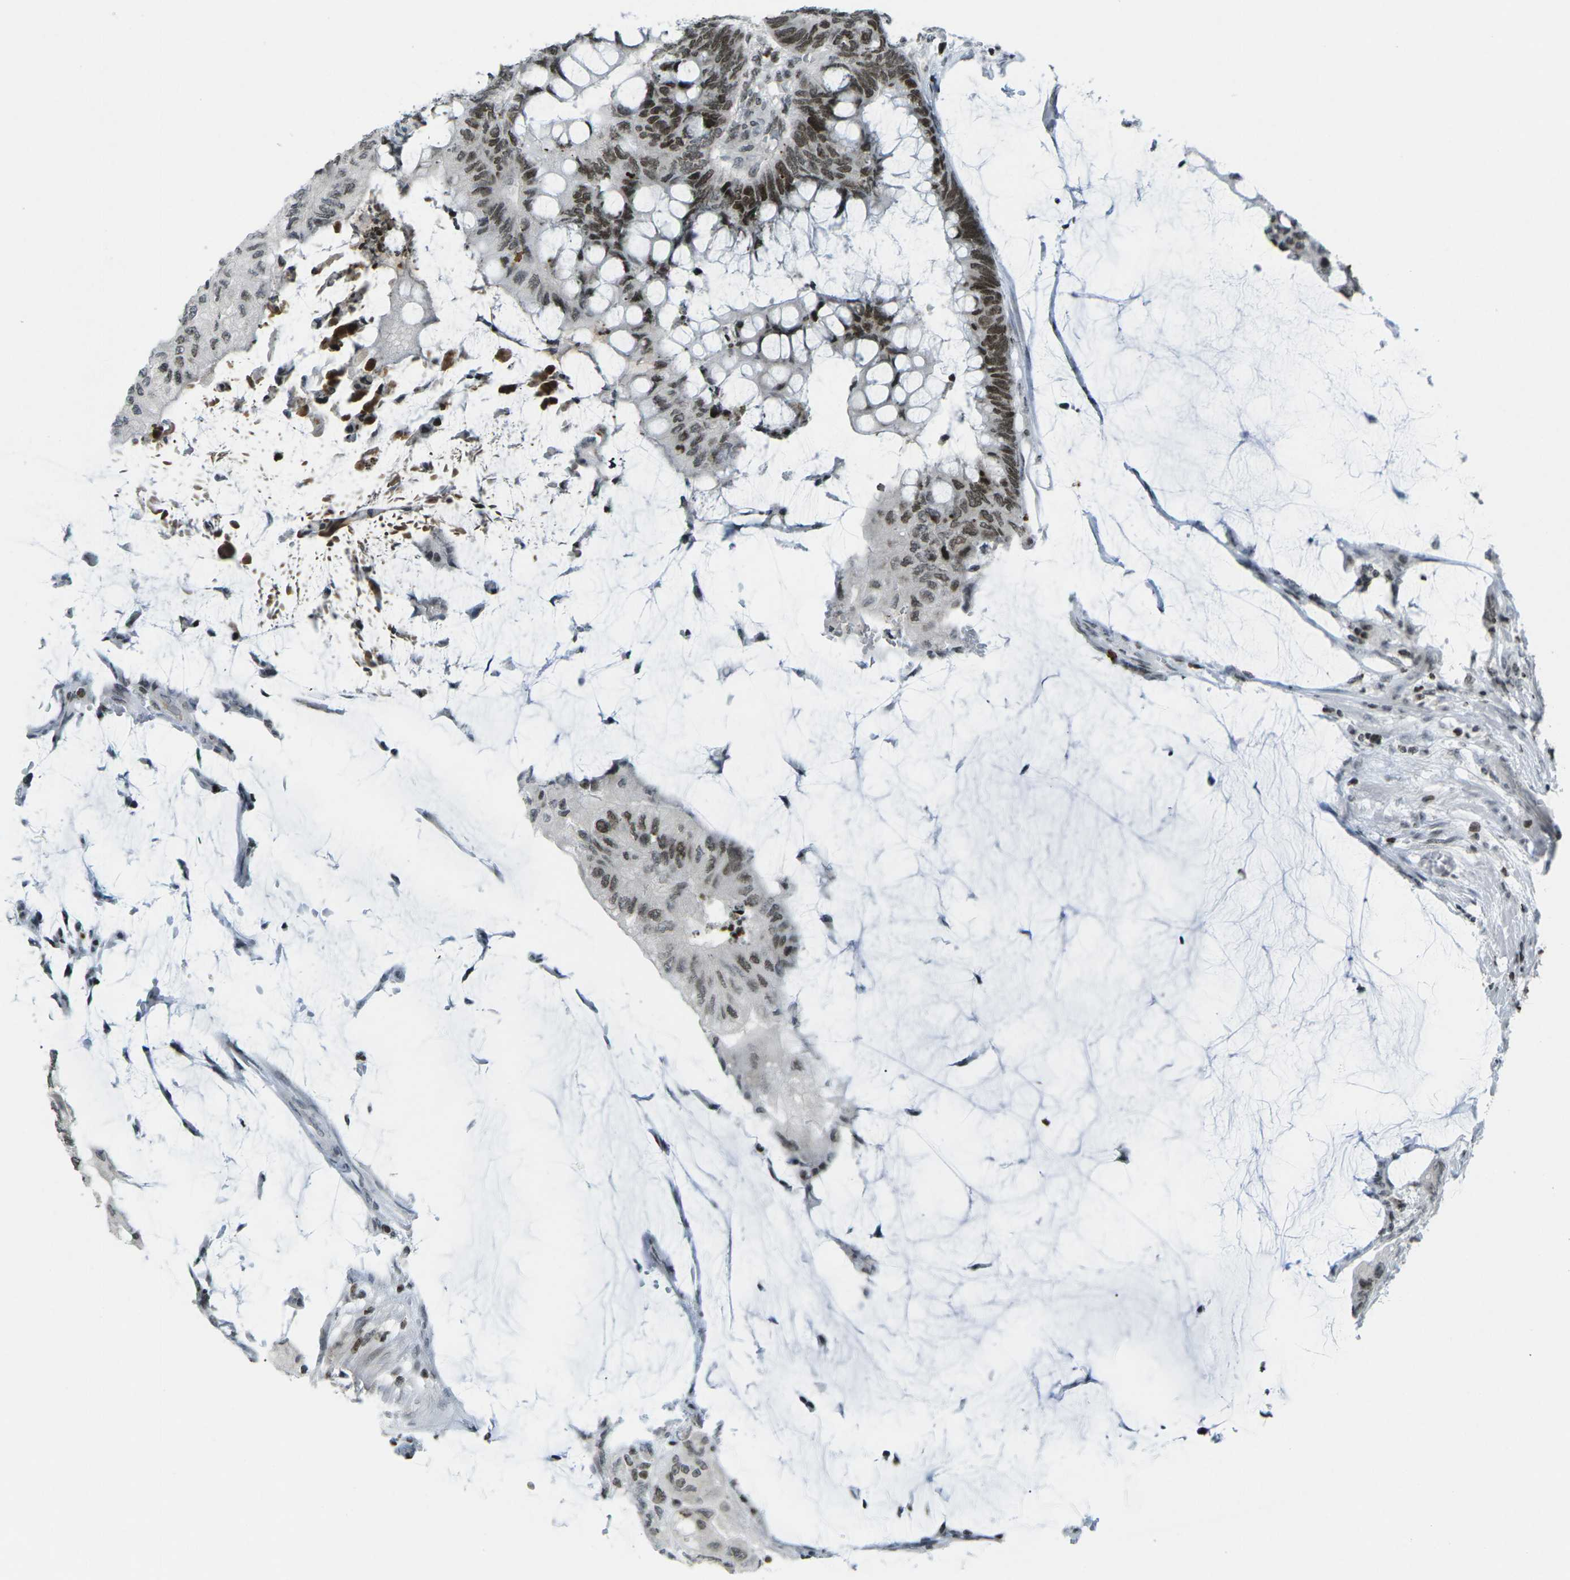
{"staining": {"intensity": "moderate", "quantity": ">75%", "location": "nuclear"}, "tissue": "colorectal cancer", "cell_type": "Tumor cells", "image_type": "cancer", "snomed": [{"axis": "morphology", "description": "Normal tissue, NOS"}, {"axis": "morphology", "description": "Adenocarcinoma, NOS"}, {"axis": "topography", "description": "Rectum"}], "caption": "Human colorectal adenocarcinoma stained for a protein (brown) demonstrates moderate nuclear positive staining in approximately >75% of tumor cells.", "gene": "EME1", "patient": {"sex": "male", "age": 92}}